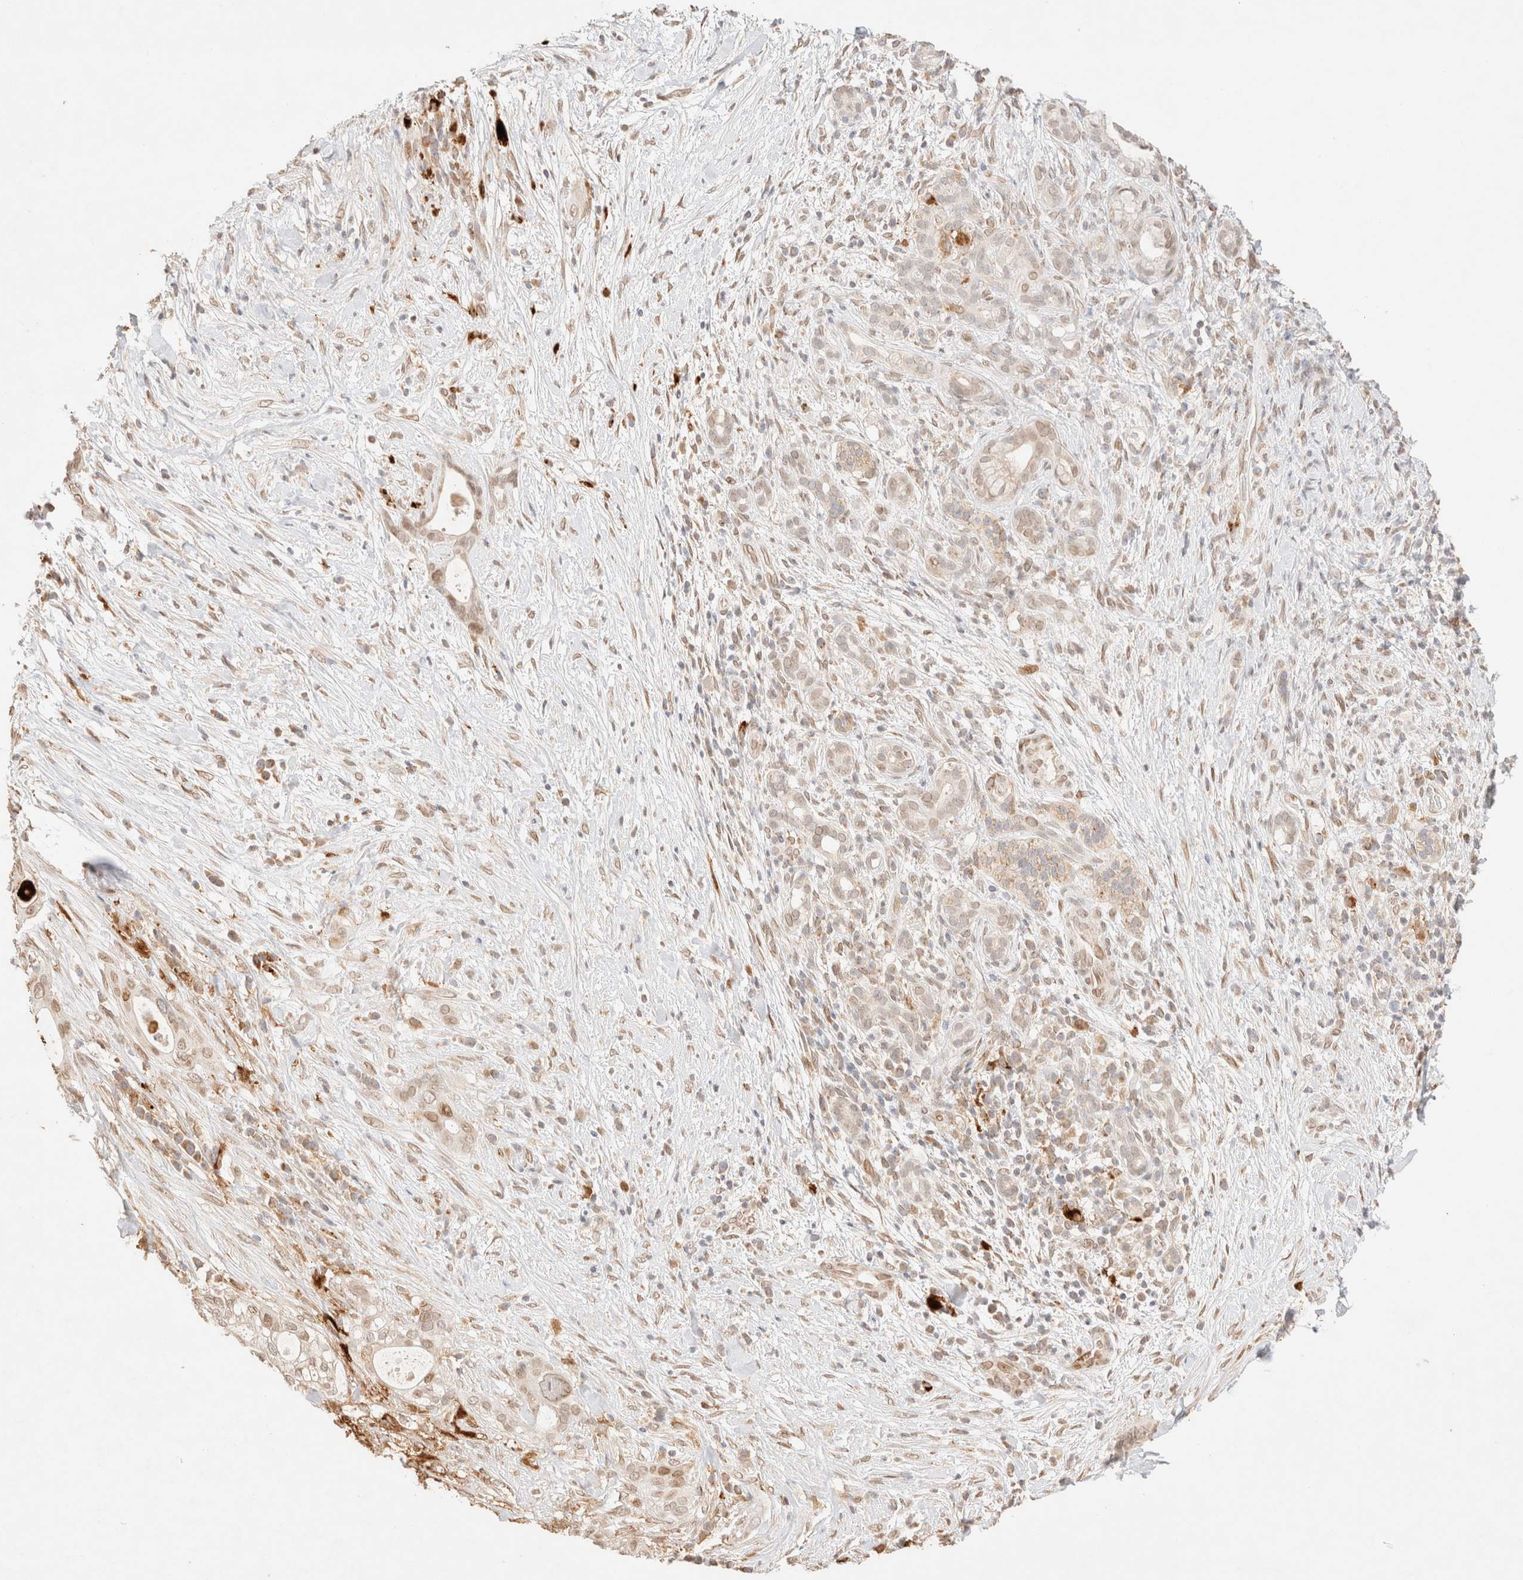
{"staining": {"intensity": "weak", "quantity": "<25%", "location": "cytoplasmic/membranous"}, "tissue": "pancreatic cancer", "cell_type": "Tumor cells", "image_type": "cancer", "snomed": [{"axis": "morphology", "description": "Adenocarcinoma, NOS"}, {"axis": "topography", "description": "Pancreas"}], "caption": "This is an immunohistochemistry photomicrograph of pancreatic cancer. There is no expression in tumor cells.", "gene": "TACO1", "patient": {"sex": "male", "age": 58}}